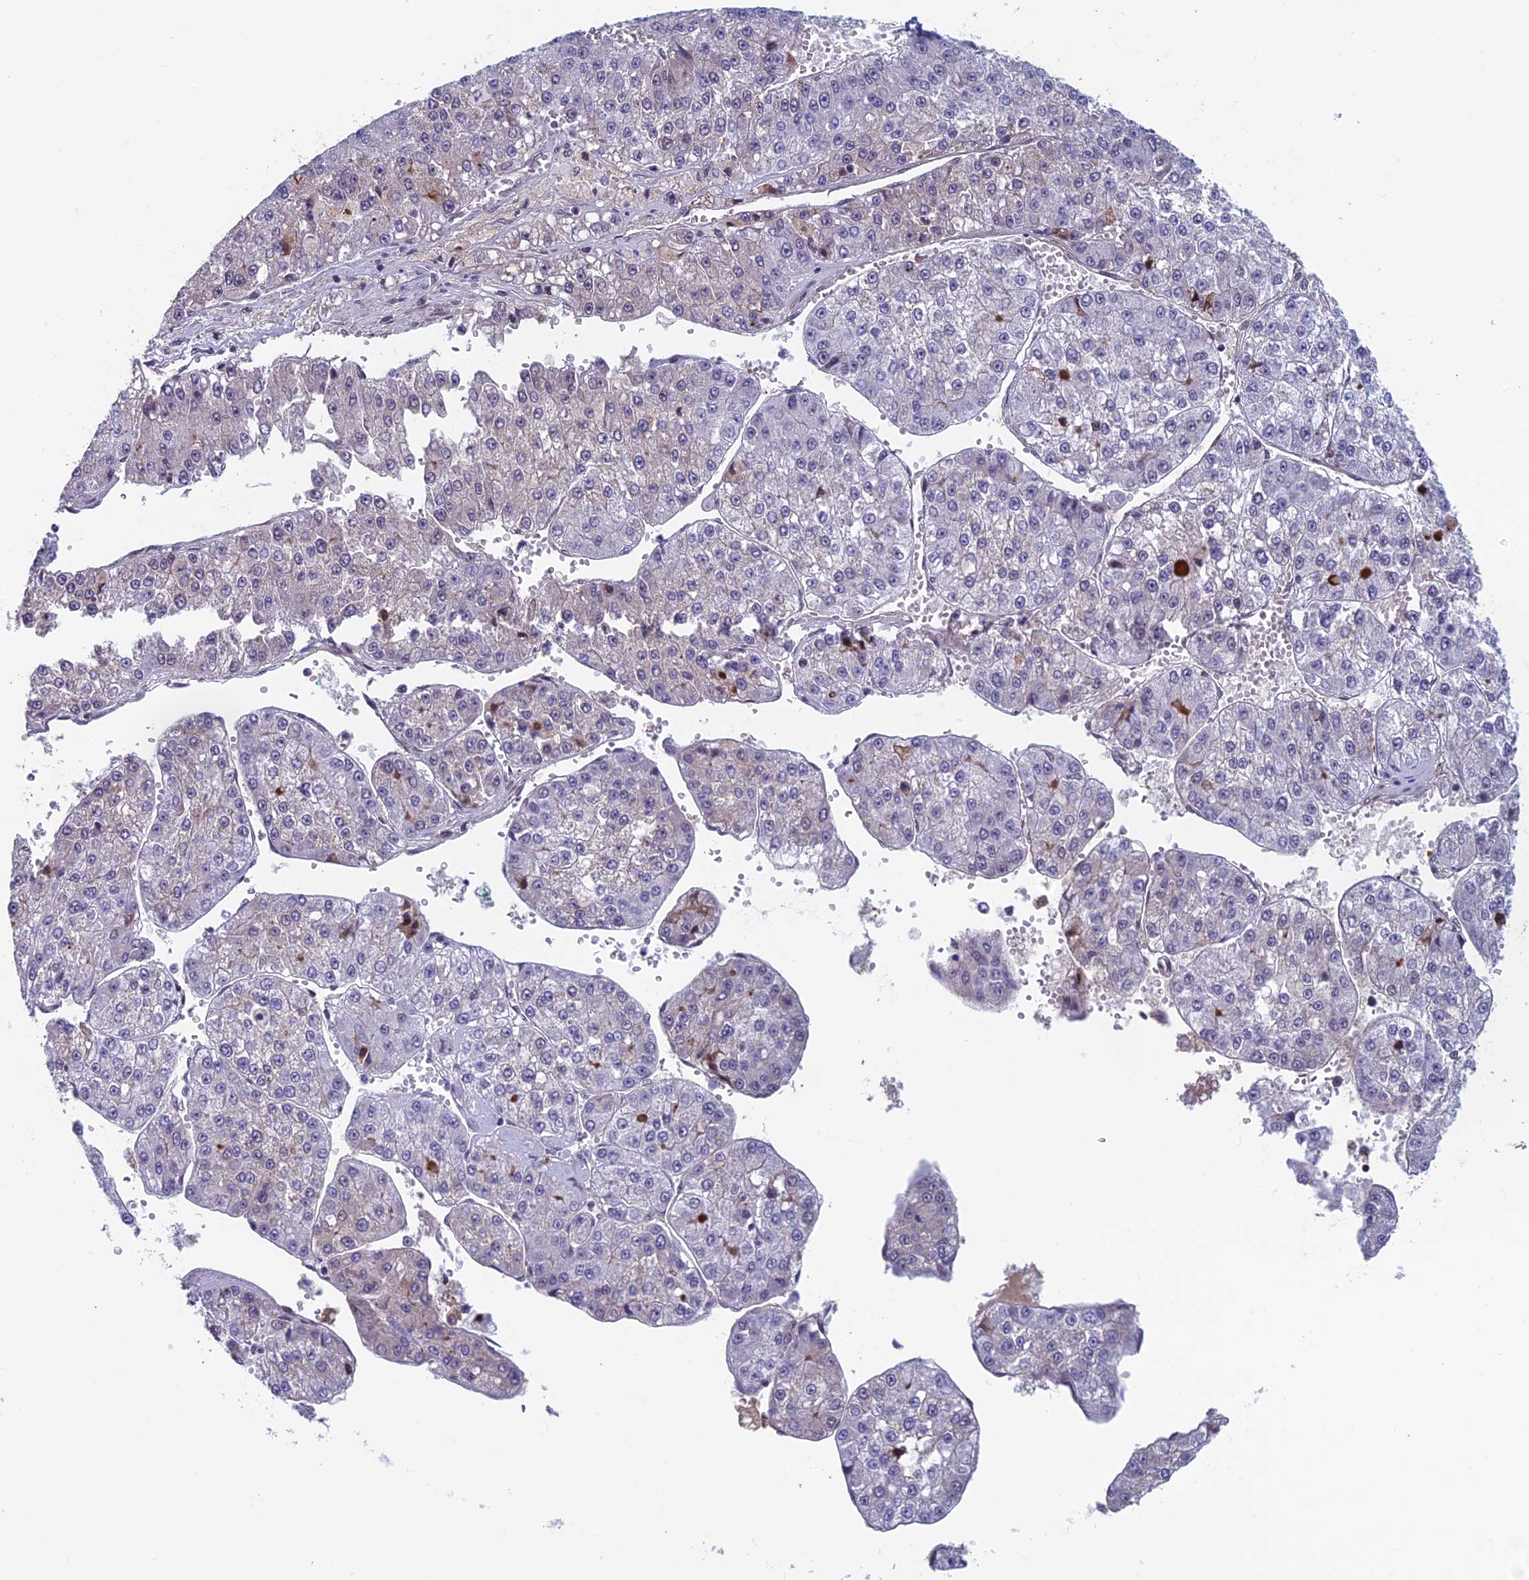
{"staining": {"intensity": "negative", "quantity": "none", "location": "none"}, "tissue": "liver cancer", "cell_type": "Tumor cells", "image_type": "cancer", "snomed": [{"axis": "morphology", "description": "Carcinoma, Hepatocellular, NOS"}, {"axis": "topography", "description": "Liver"}], "caption": "Tumor cells are negative for brown protein staining in liver cancer.", "gene": "ASH2L", "patient": {"sex": "female", "age": 73}}